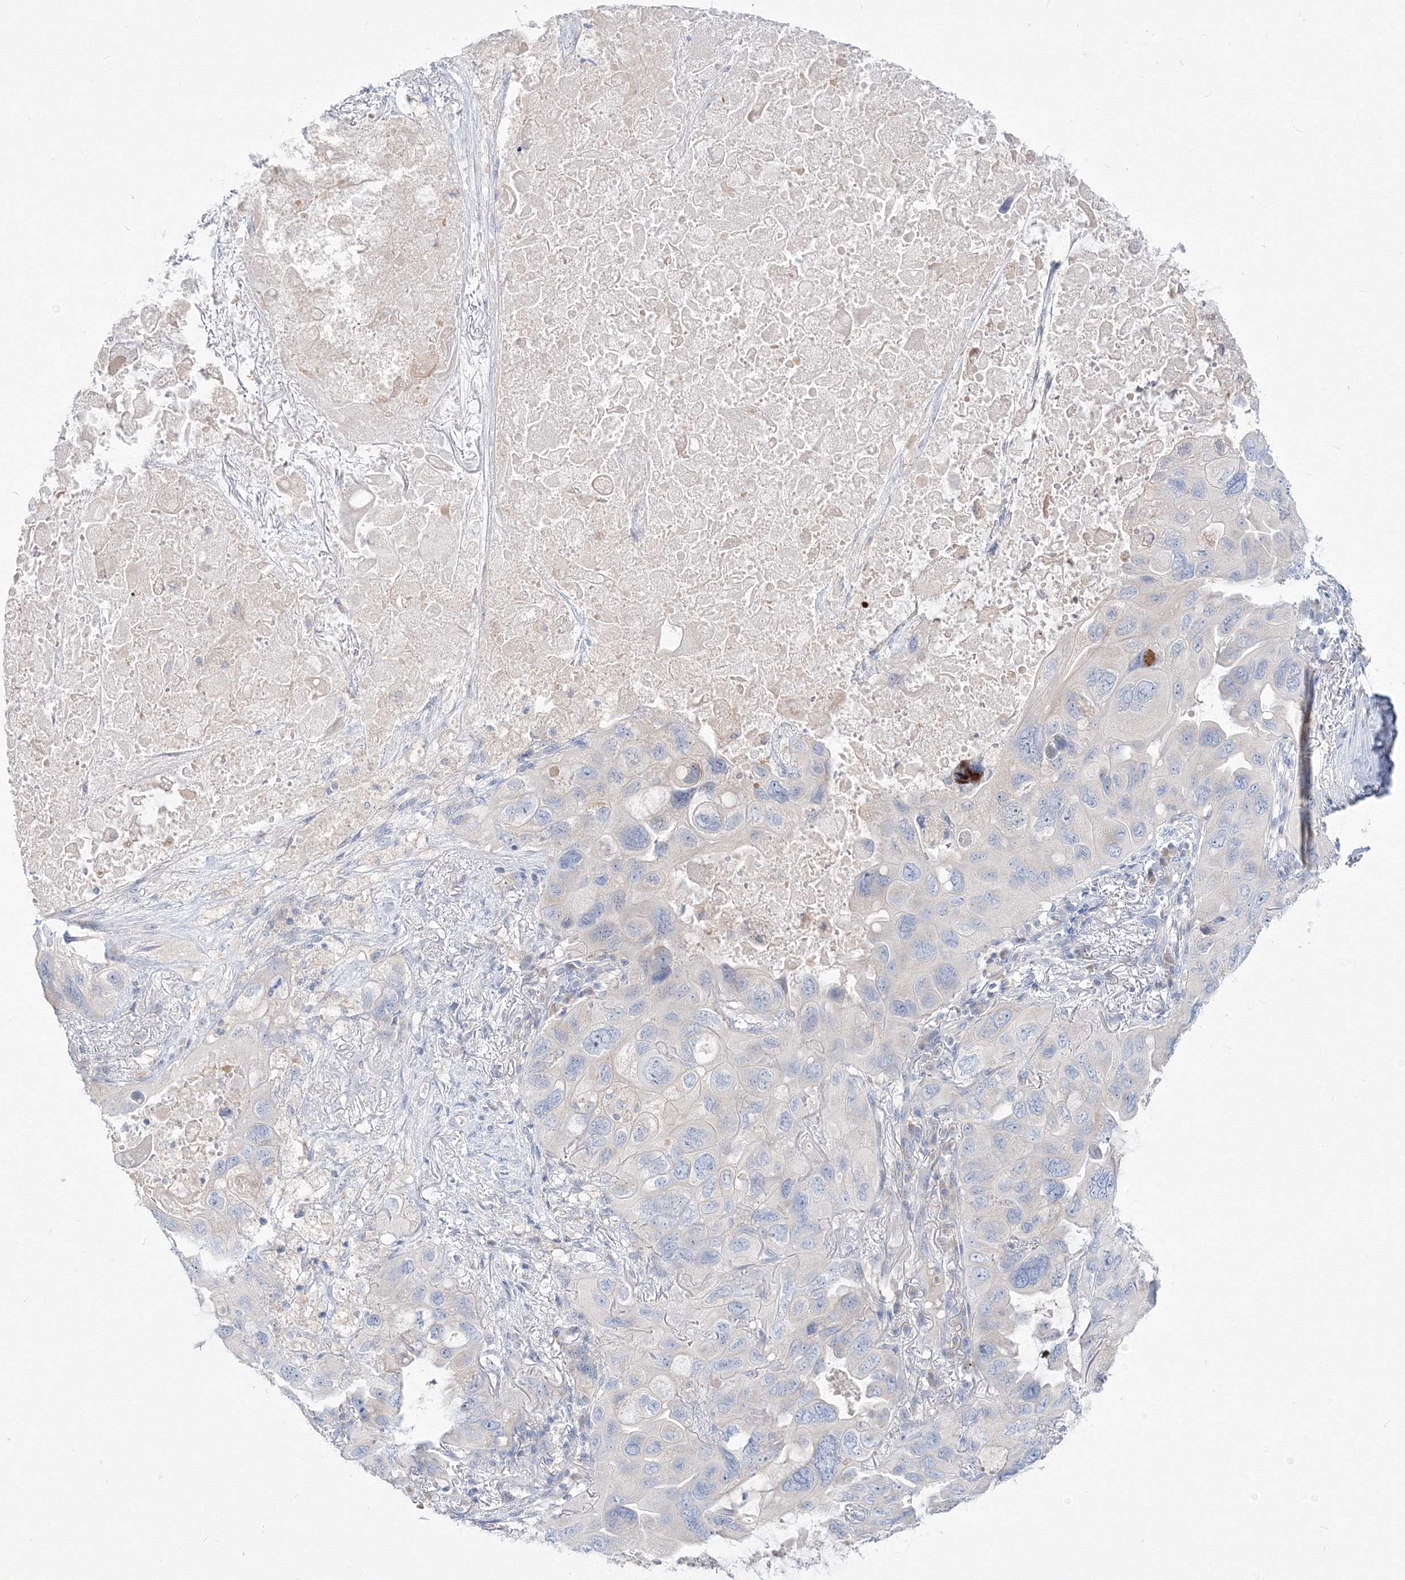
{"staining": {"intensity": "negative", "quantity": "none", "location": "none"}, "tissue": "lung cancer", "cell_type": "Tumor cells", "image_type": "cancer", "snomed": [{"axis": "morphology", "description": "Squamous cell carcinoma, NOS"}, {"axis": "topography", "description": "Lung"}], "caption": "DAB immunohistochemical staining of lung cancer shows no significant expression in tumor cells. (Brightfield microscopy of DAB (3,3'-diaminobenzidine) immunohistochemistry (IHC) at high magnification).", "gene": "FBXL8", "patient": {"sex": "female", "age": 73}}